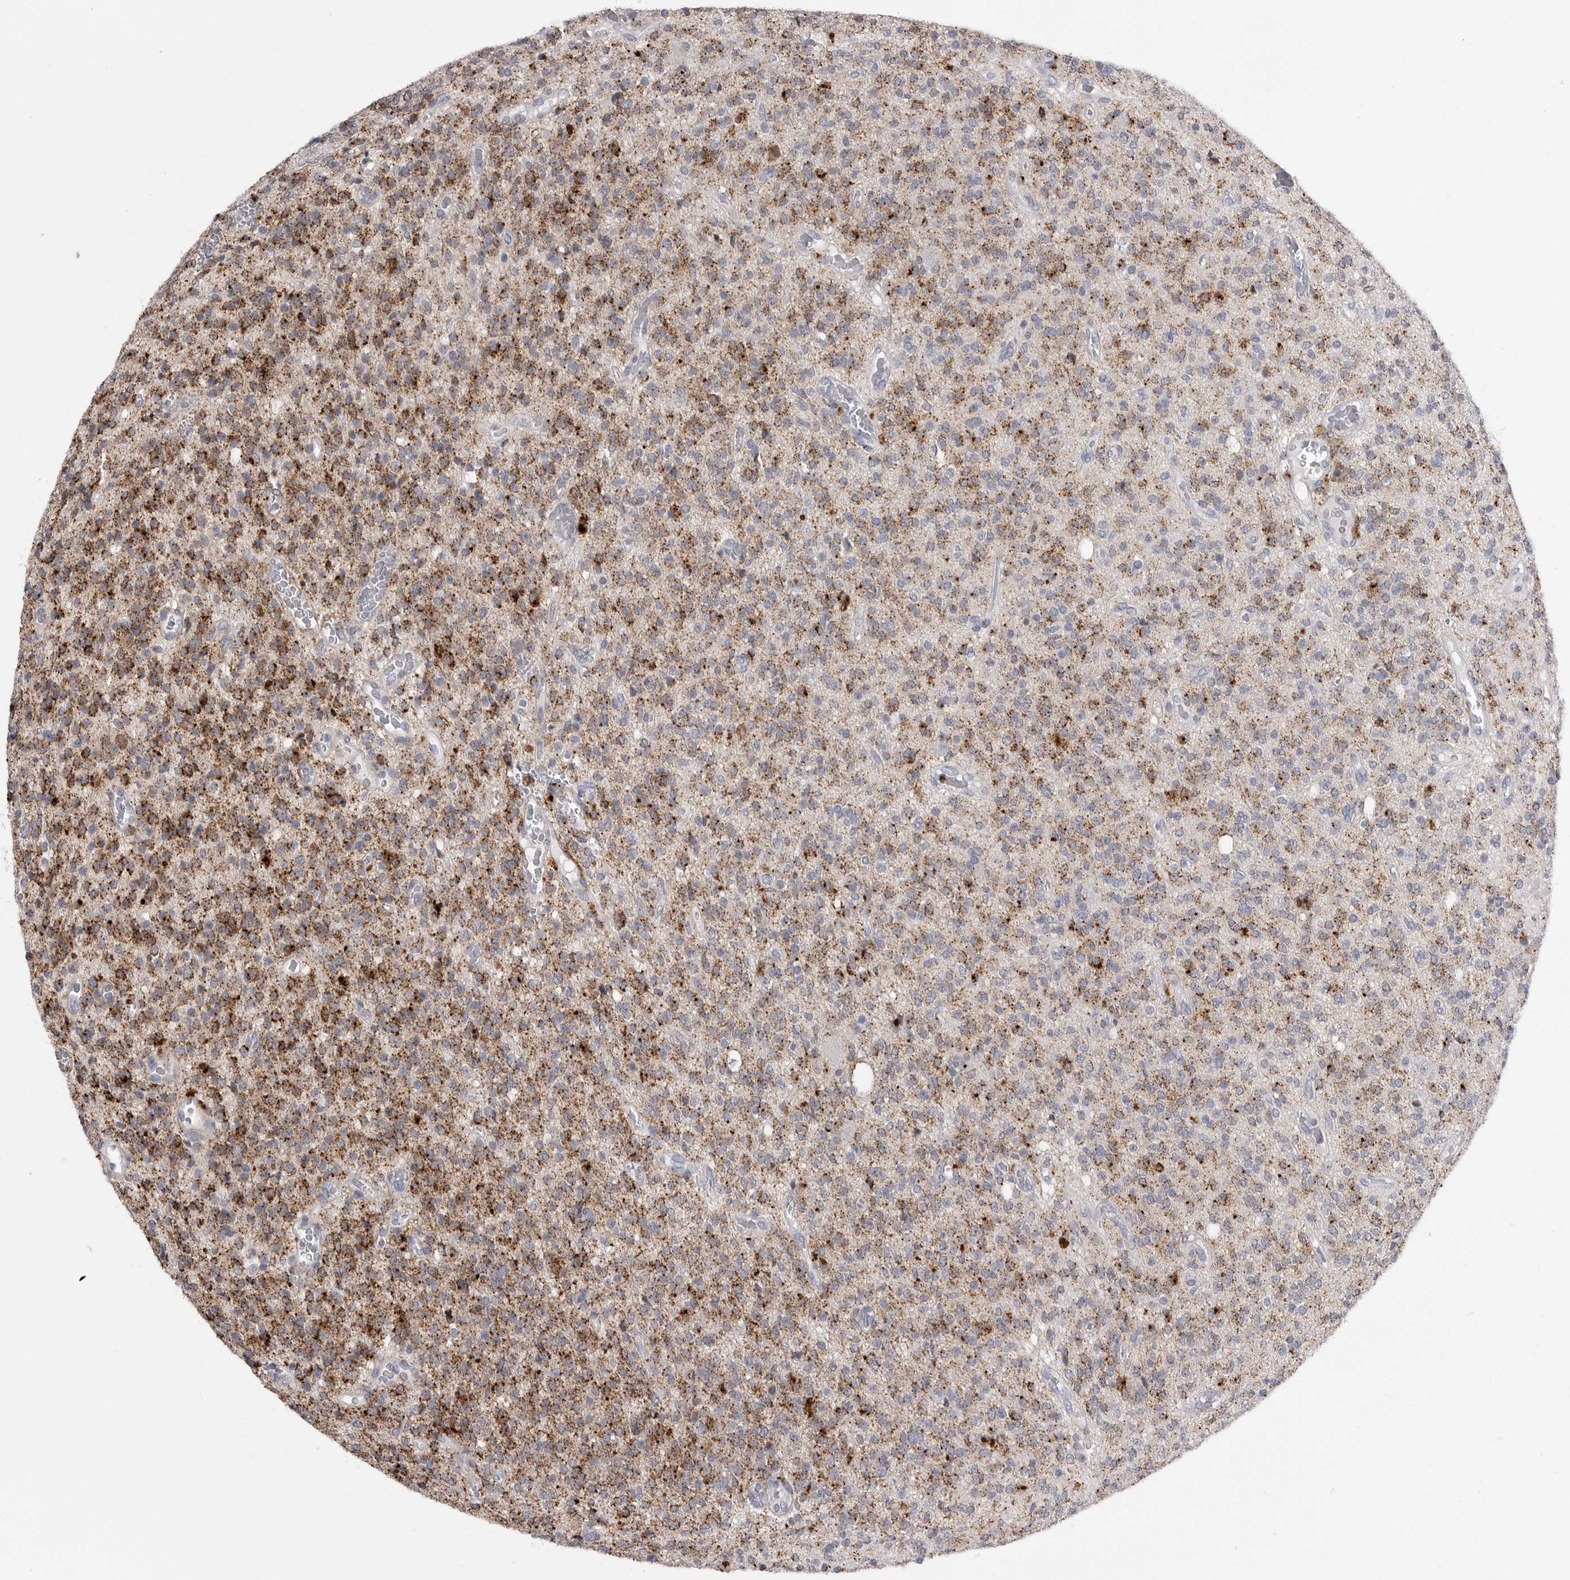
{"staining": {"intensity": "strong", "quantity": "25%-75%", "location": "cytoplasmic/membranous"}, "tissue": "glioma", "cell_type": "Tumor cells", "image_type": "cancer", "snomed": [{"axis": "morphology", "description": "Glioma, malignant, High grade"}, {"axis": "topography", "description": "Brain"}], "caption": "Malignant glioma (high-grade) stained with DAB immunohistochemistry (IHC) demonstrates high levels of strong cytoplasmic/membranous positivity in about 25%-75% of tumor cells. The protein is stained brown, and the nuclei are stained in blue (DAB IHC with brightfield microscopy, high magnification).", "gene": "PSPN", "patient": {"sex": "male", "age": 34}}